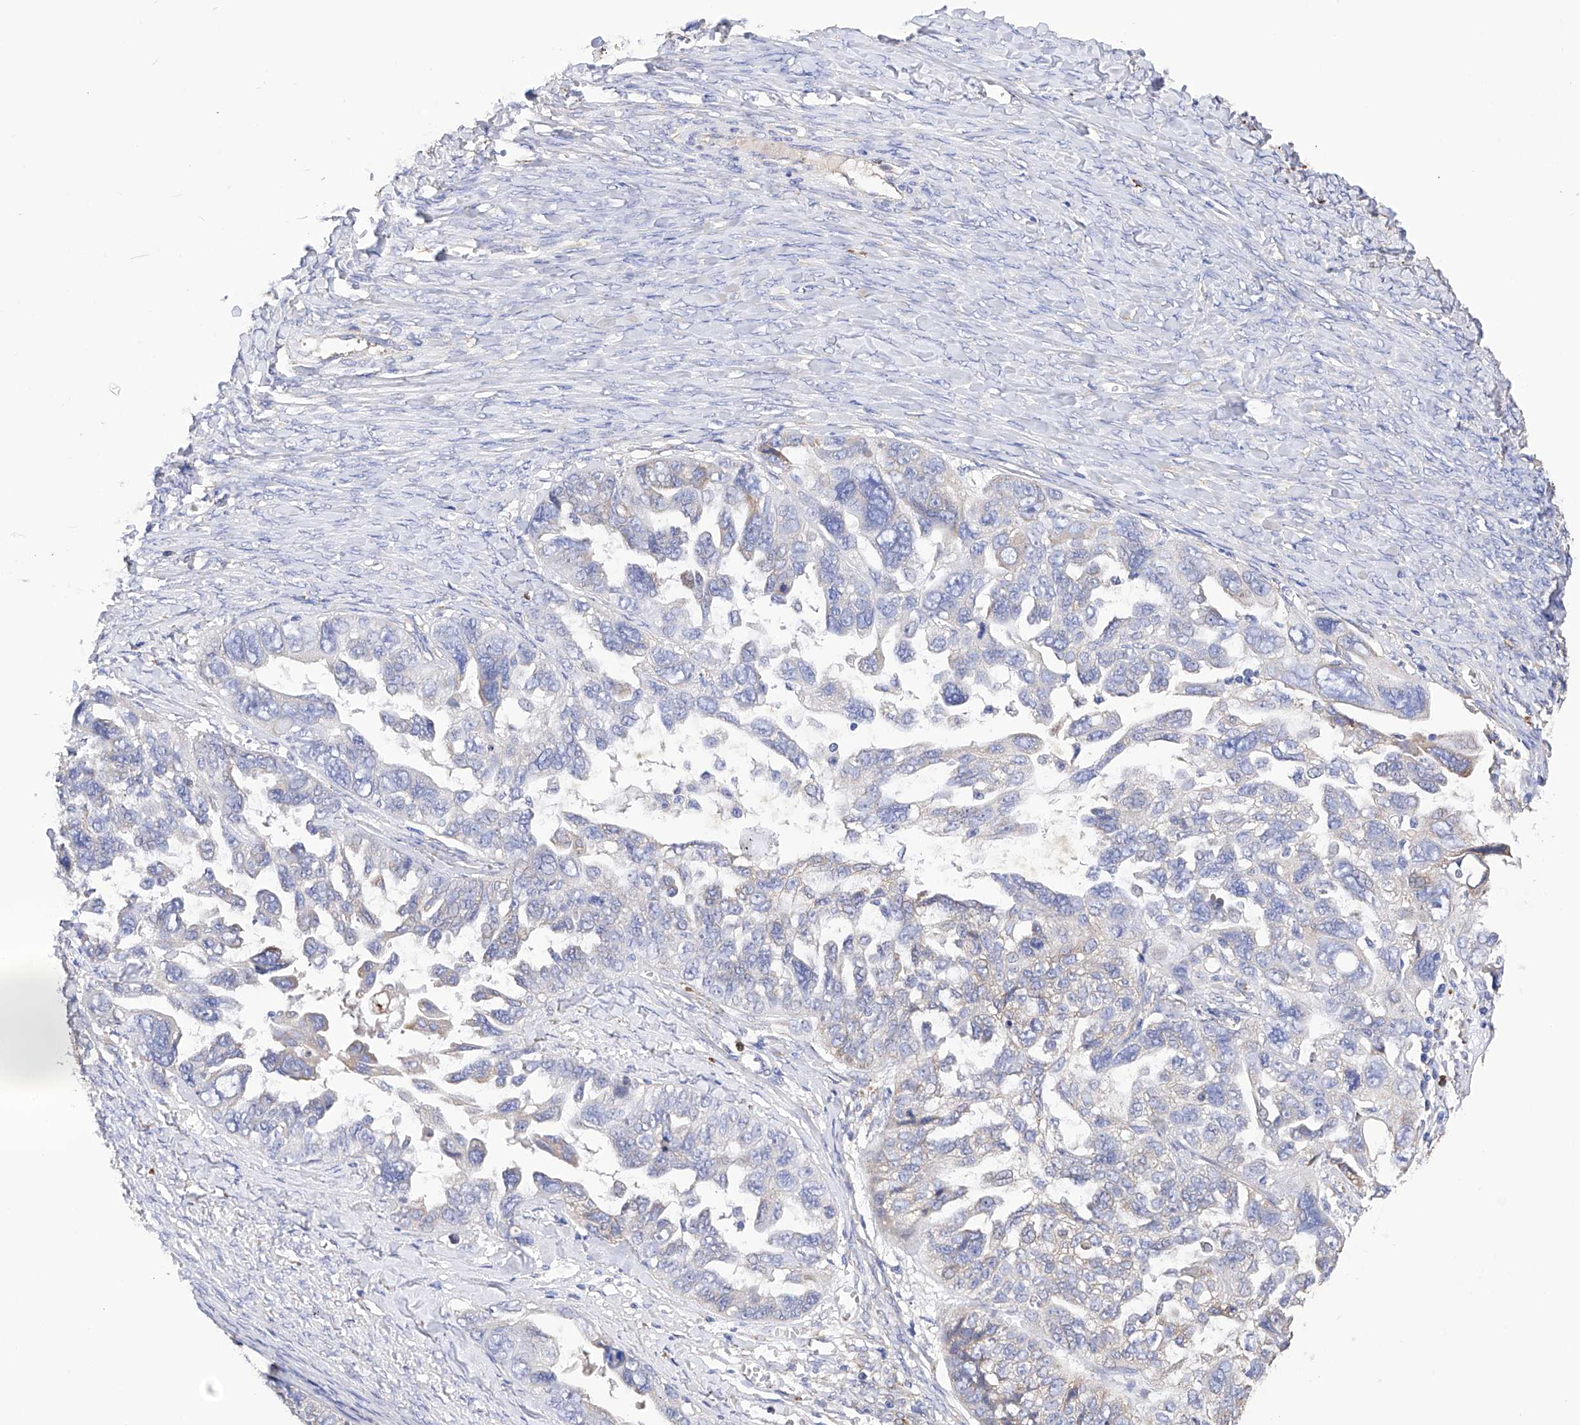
{"staining": {"intensity": "weak", "quantity": "<25%", "location": "cytoplasmic/membranous"}, "tissue": "ovarian cancer", "cell_type": "Tumor cells", "image_type": "cancer", "snomed": [{"axis": "morphology", "description": "Cystadenocarcinoma, serous, NOS"}, {"axis": "topography", "description": "Ovary"}], "caption": "Immunohistochemical staining of human ovarian cancer (serous cystadenocarcinoma) exhibits no significant staining in tumor cells. (DAB (3,3'-diaminobenzidine) immunohistochemistry (IHC), high magnification).", "gene": "PDIA5", "patient": {"sex": "female", "age": 79}}